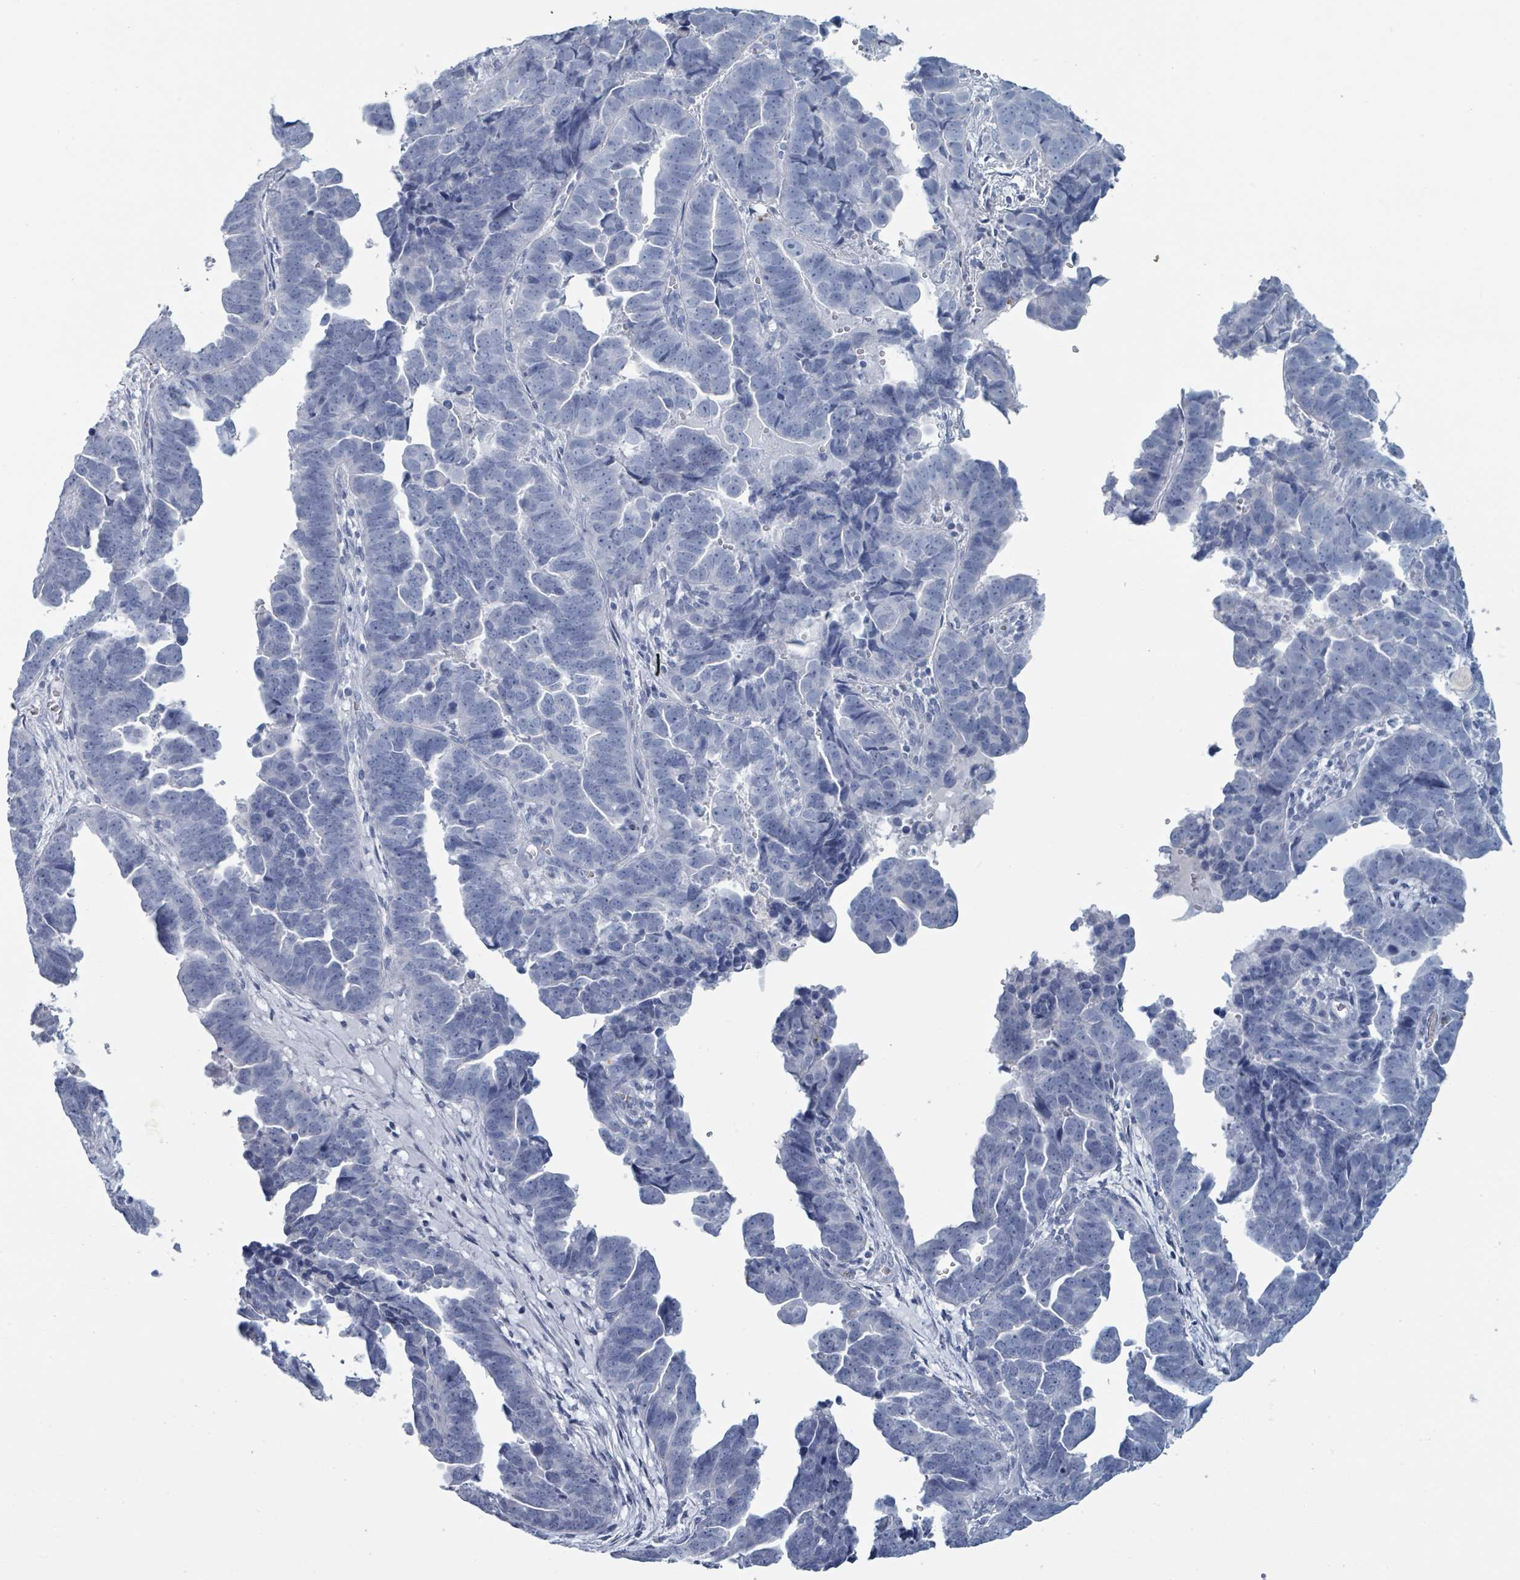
{"staining": {"intensity": "negative", "quantity": "none", "location": "none"}, "tissue": "endometrial cancer", "cell_type": "Tumor cells", "image_type": "cancer", "snomed": [{"axis": "morphology", "description": "Adenocarcinoma, NOS"}, {"axis": "topography", "description": "Endometrium"}], "caption": "Immunohistochemical staining of human endometrial adenocarcinoma reveals no significant staining in tumor cells.", "gene": "VPS13D", "patient": {"sex": "female", "age": 75}}